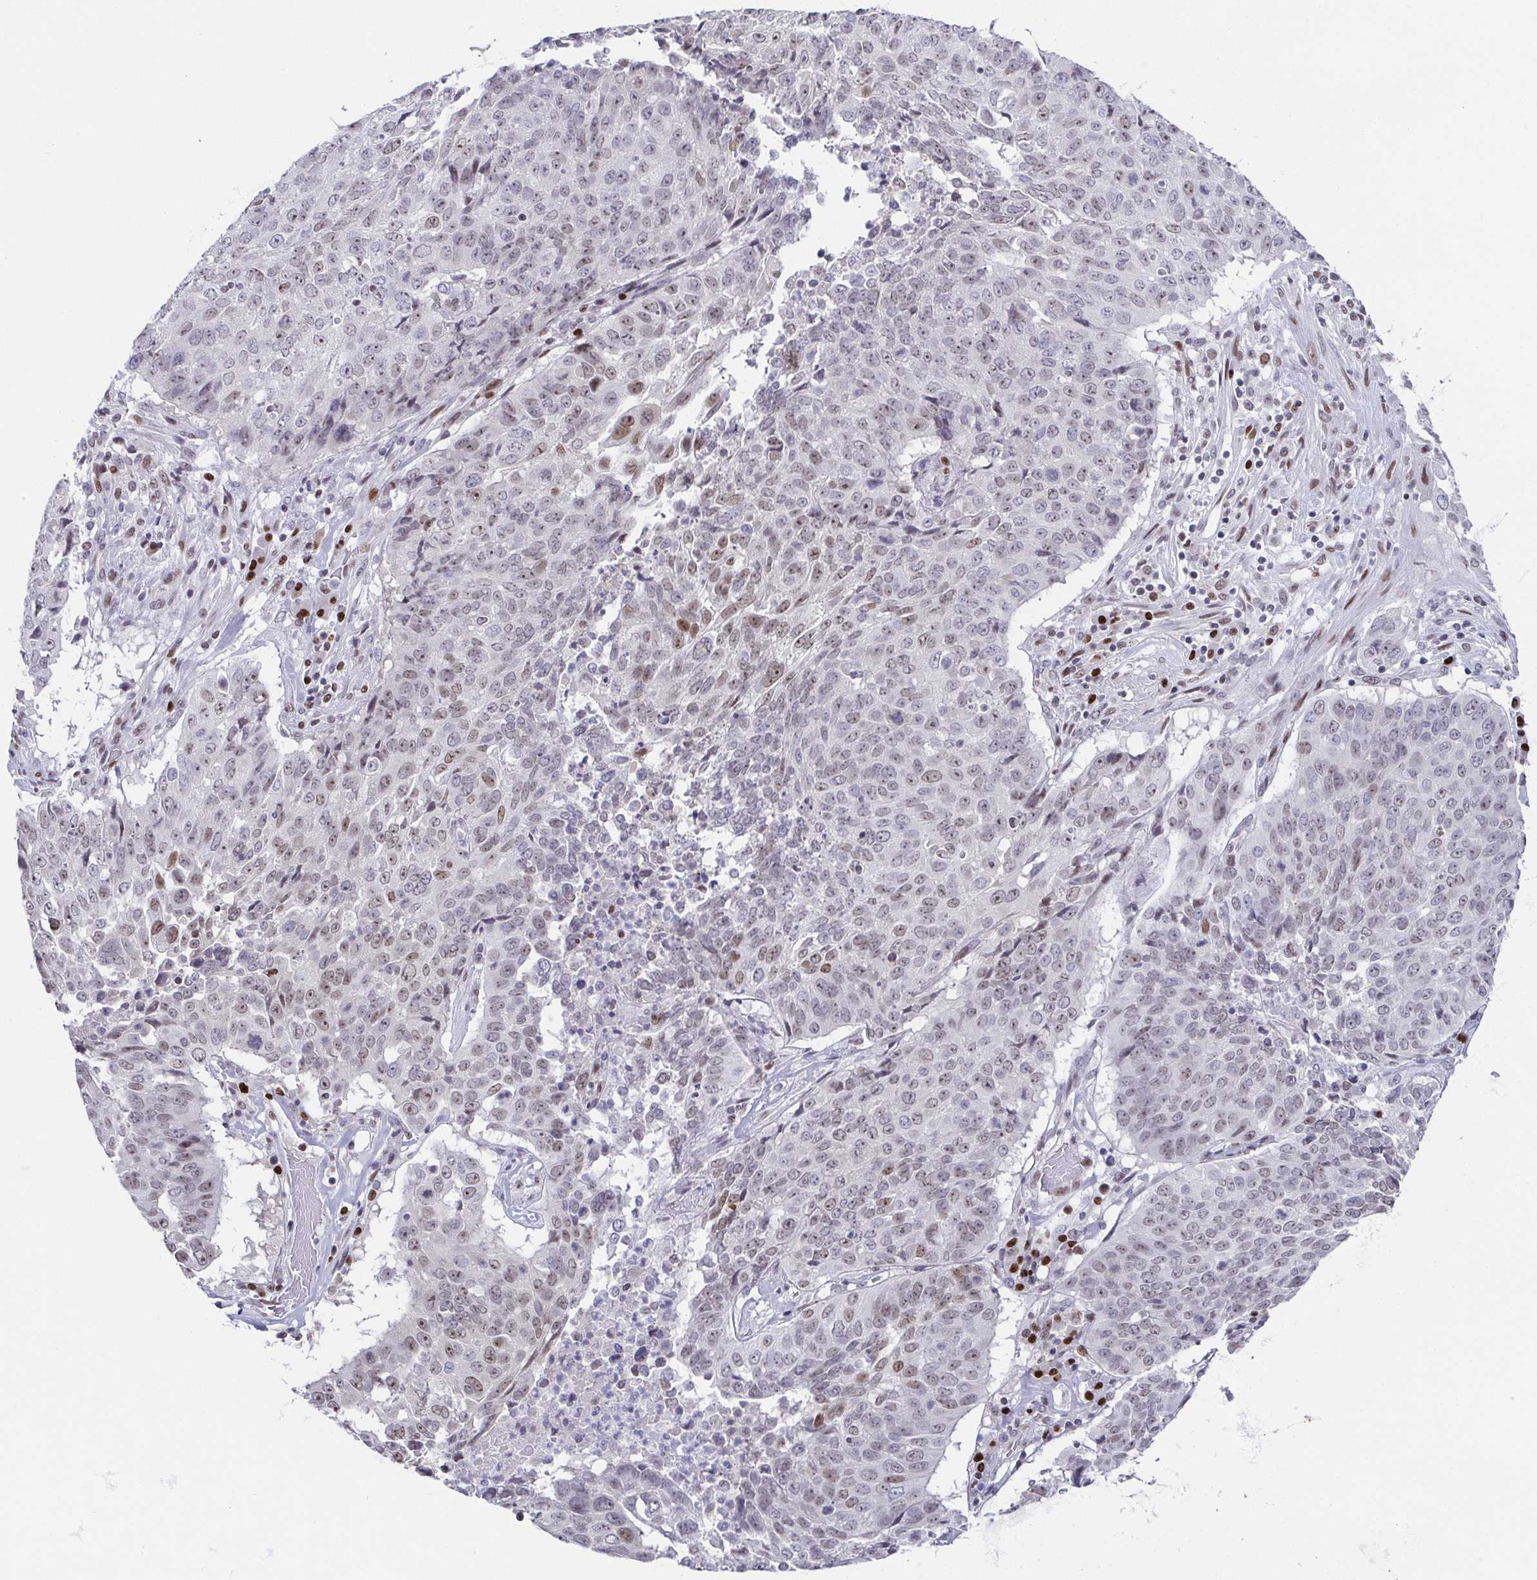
{"staining": {"intensity": "moderate", "quantity": "<25%", "location": "nuclear"}, "tissue": "lung cancer", "cell_type": "Tumor cells", "image_type": "cancer", "snomed": [{"axis": "morphology", "description": "Normal tissue, NOS"}, {"axis": "morphology", "description": "Squamous cell carcinoma, NOS"}, {"axis": "topography", "description": "Bronchus"}, {"axis": "topography", "description": "Lung"}], "caption": "Protein staining by immunohistochemistry demonstrates moderate nuclear positivity in about <25% of tumor cells in squamous cell carcinoma (lung).", "gene": "RB1", "patient": {"sex": "male", "age": 64}}